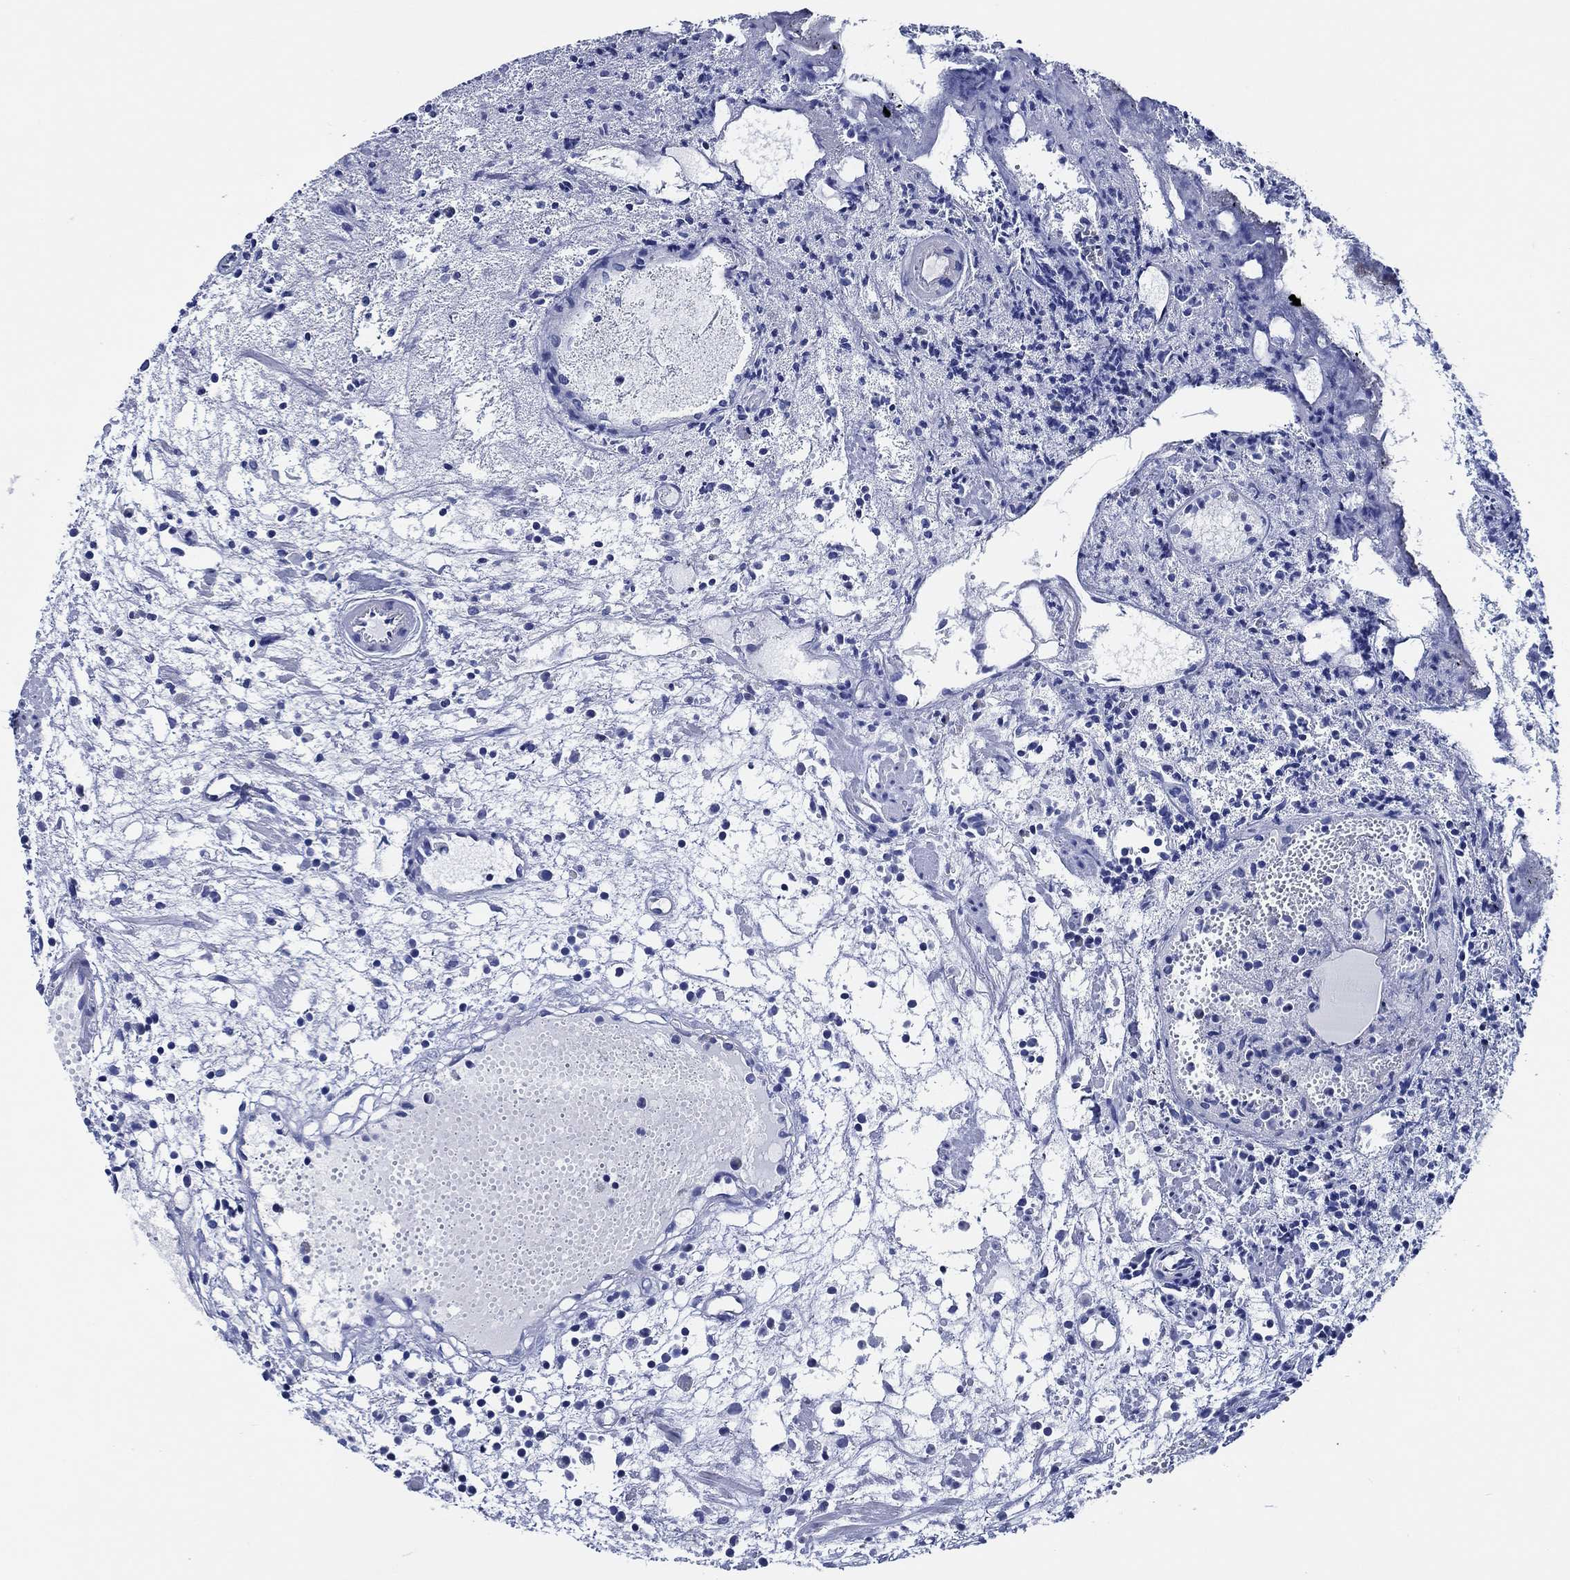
{"staining": {"intensity": "negative", "quantity": "none", "location": "none"}, "tissue": "urothelial cancer", "cell_type": "Tumor cells", "image_type": "cancer", "snomed": [{"axis": "morphology", "description": "Urothelial carcinoma, Low grade"}, {"axis": "topography", "description": "Urinary bladder"}], "caption": "The histopathology image shows no significant staining in tumor cells of low-grade urothelial carcinoma. Nuclei are stained in blue.", "gene": "WDR62", "patient": {"sex": "male", "age": 79}}